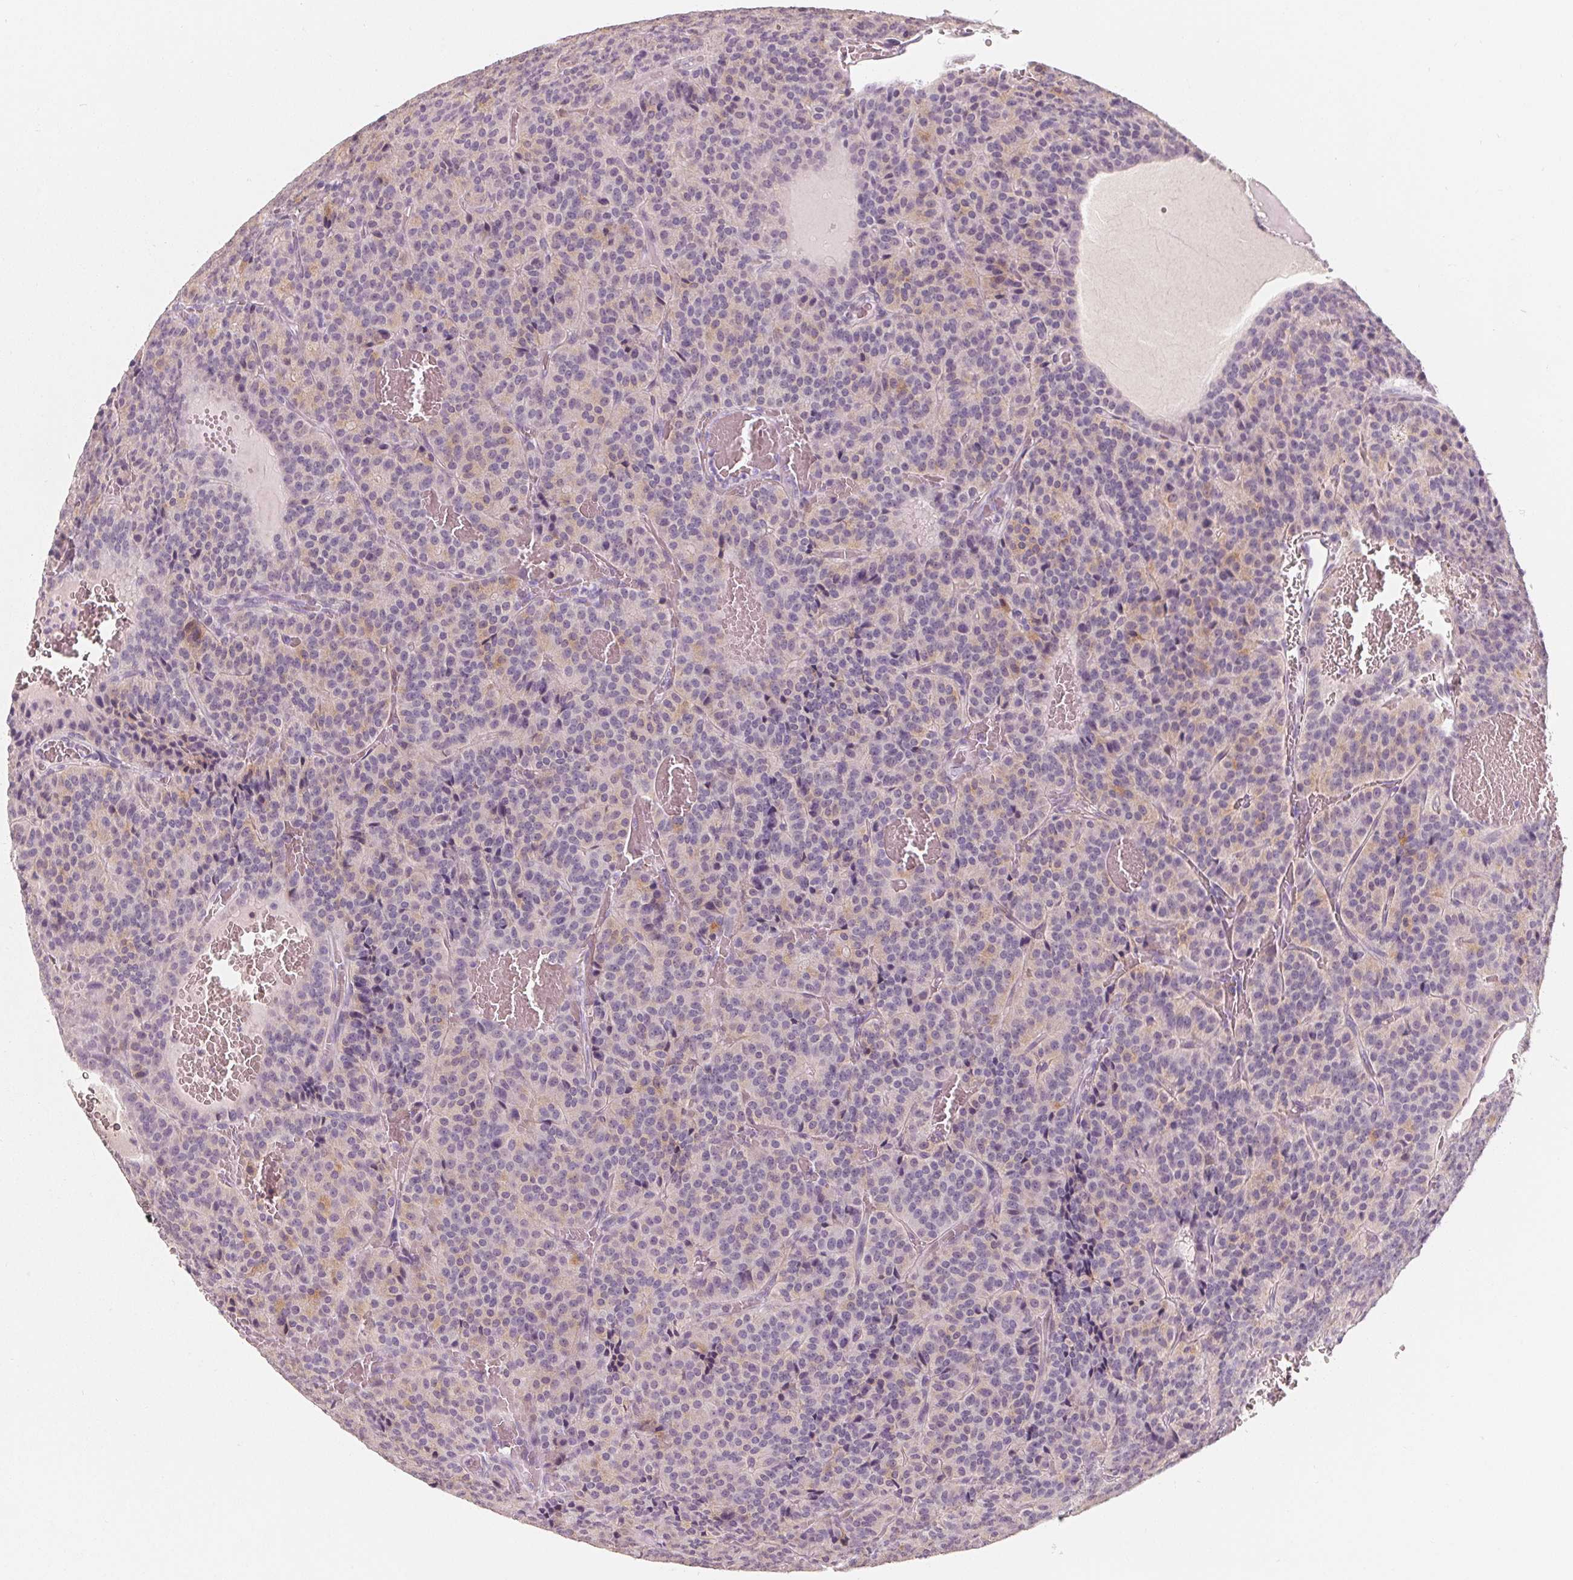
{"staining": {"intensity": "weak", "quantity": "<25%", "location": "cytoplasmic/membranous"}, "tissue": "carcinoid", "cell_type": "Tumor cells", "image_type": "cancer", "snomed": [{"axis": "morphology", "description": "Carcinoid, malignant, NOS"}, {"axis": "topography", "description": "Lung"}], "caption": "Immunohistochemical staining of carcinoid (malignant) demonstrates no significant positivity in tumor cells. The staining was performed using DAB (3,3'-diaminobenzidine) to visualize the protein expression in brown, while the nuclei were stained in blue with hematoxylin (Magnification: 20x).", "gene": "DBX2", "patient": {"sex": "male", "age": 70}}